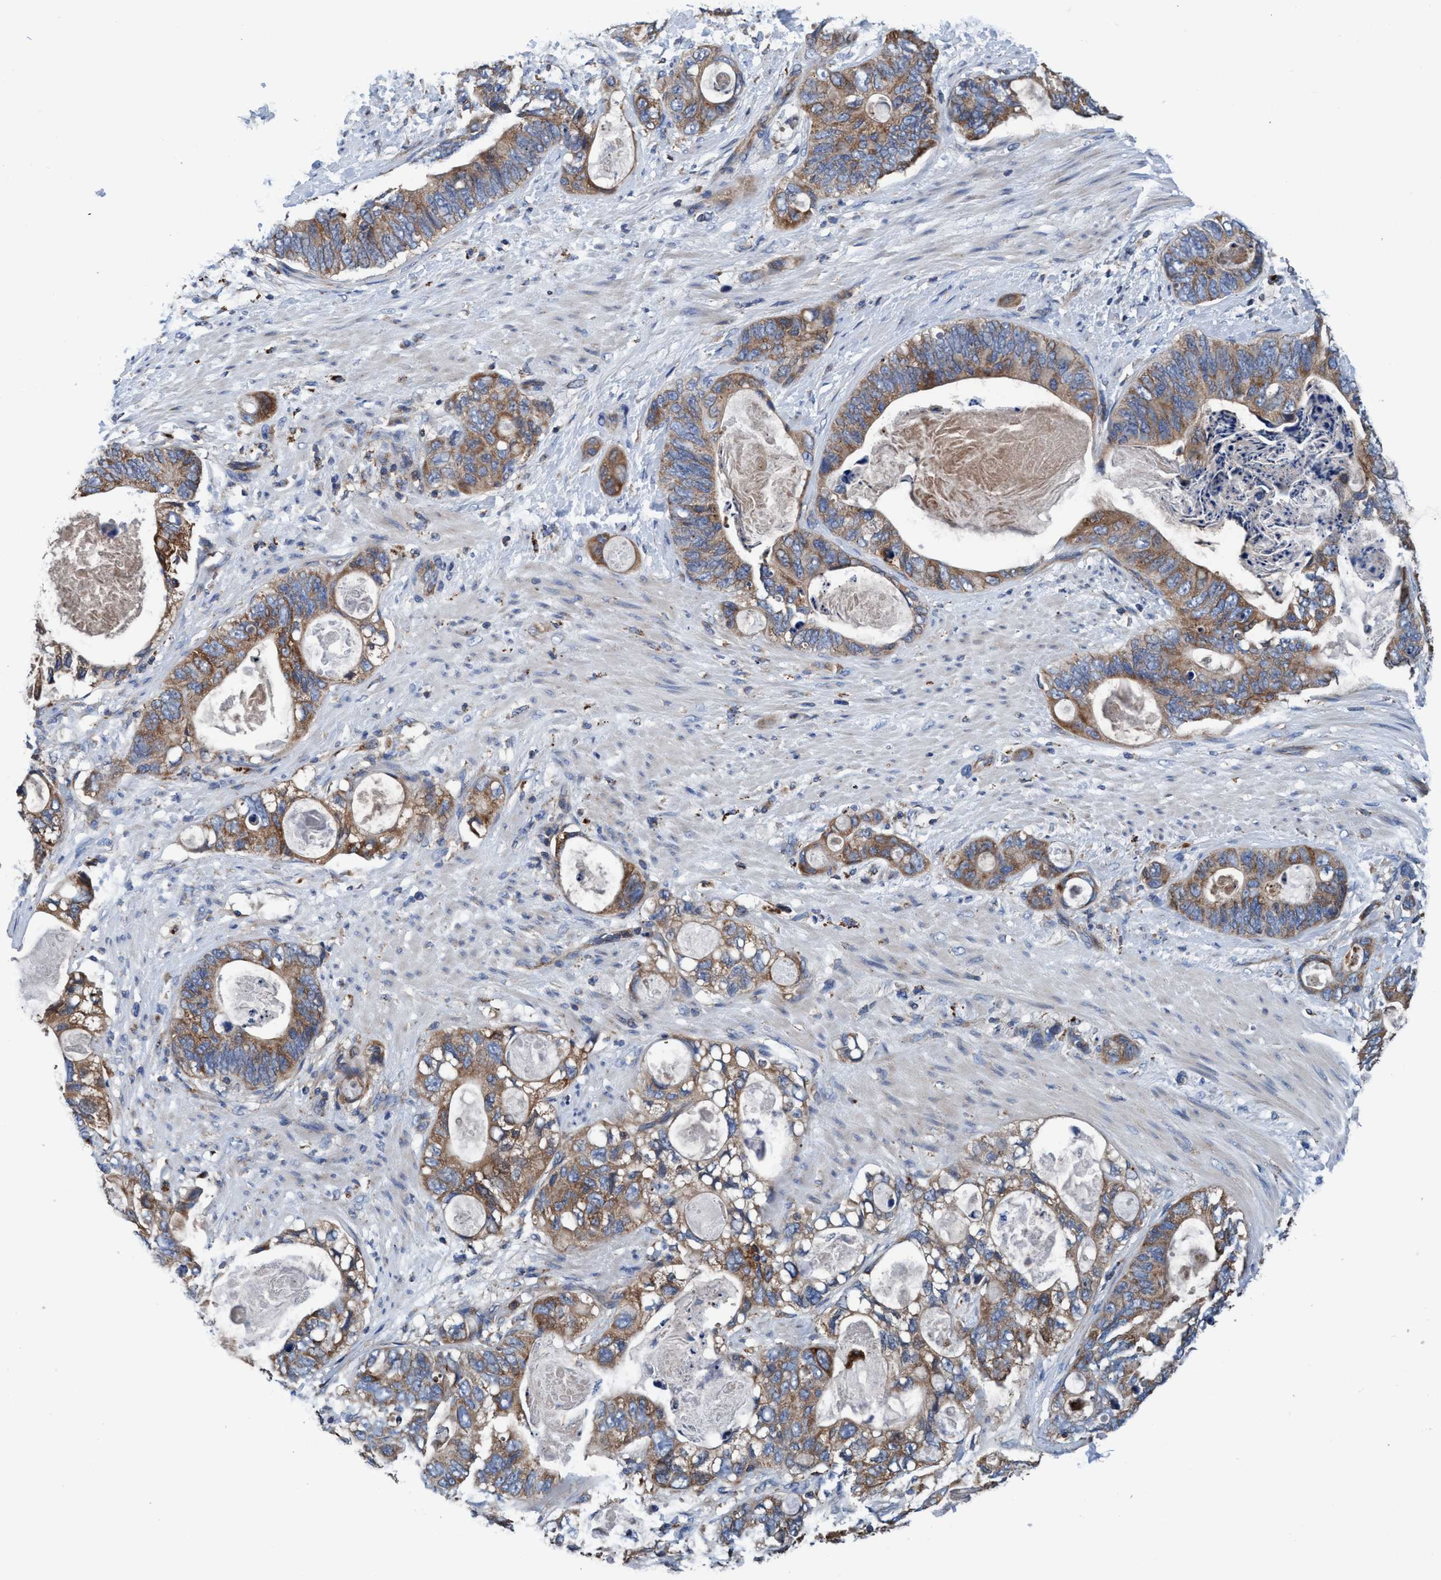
{"staining": {"intensity": "moderate", "quantity": ">75%", "location": "cytoplasmic/membranous"}, "tissue": "stomach cancer", "cell_type": "Tumor cells", "image_type": "cancer", "snomed": [{"axis": "morphology", "description": "Normal tissue, NOS"}, {"axis": "morphology", "description": "Adenocarcinoma, NOS"}, {"axis": "topography", "description": "Stomach"}], "caption": "Protein expression analysis of human stomach cancer (adenocarcinoma) reveals moderate cytoplasmic/membranous expression in about >75% of tumor cells.", "gene": "ENDOG", "patient": {"sex": "female", "age": 89}}